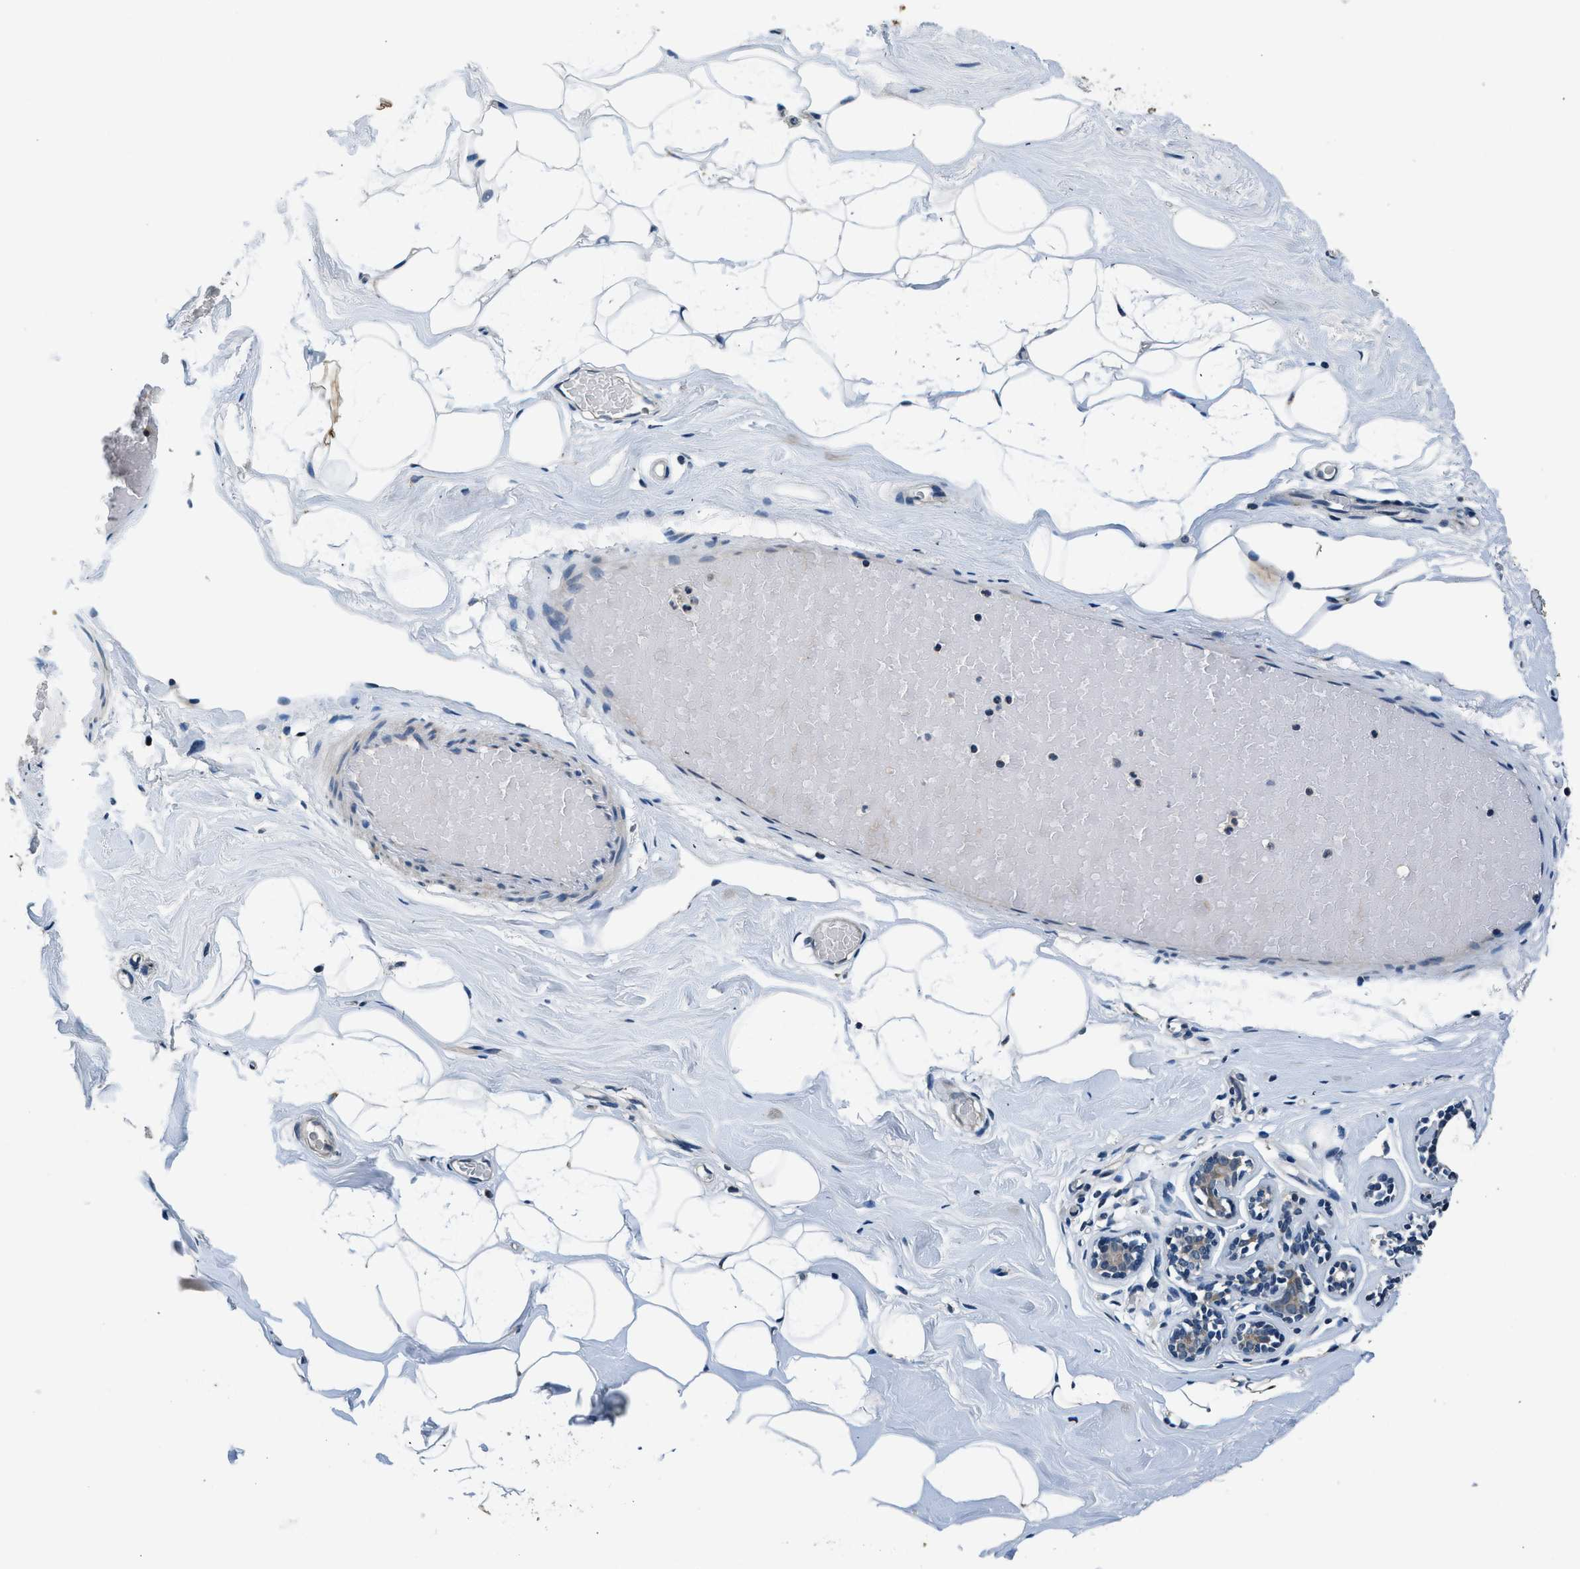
{"staining": {"intensity": "negative", "quantity": "none", "location": "none"}, "tissue": "breast", "cell_type": "Adipocytes", "image_type": "normal", "snomed": [{"axis": "morphology", "description": "Normal tissue, NOS"}, {"axis": "topography", "description": "Breast"}], "caption": "IHC of normal breast demonstrates no expression in adipocytes. Nuclei are stained in blue.", "gene": "NME8", "patient": {"sex": "female", "age": 75}}